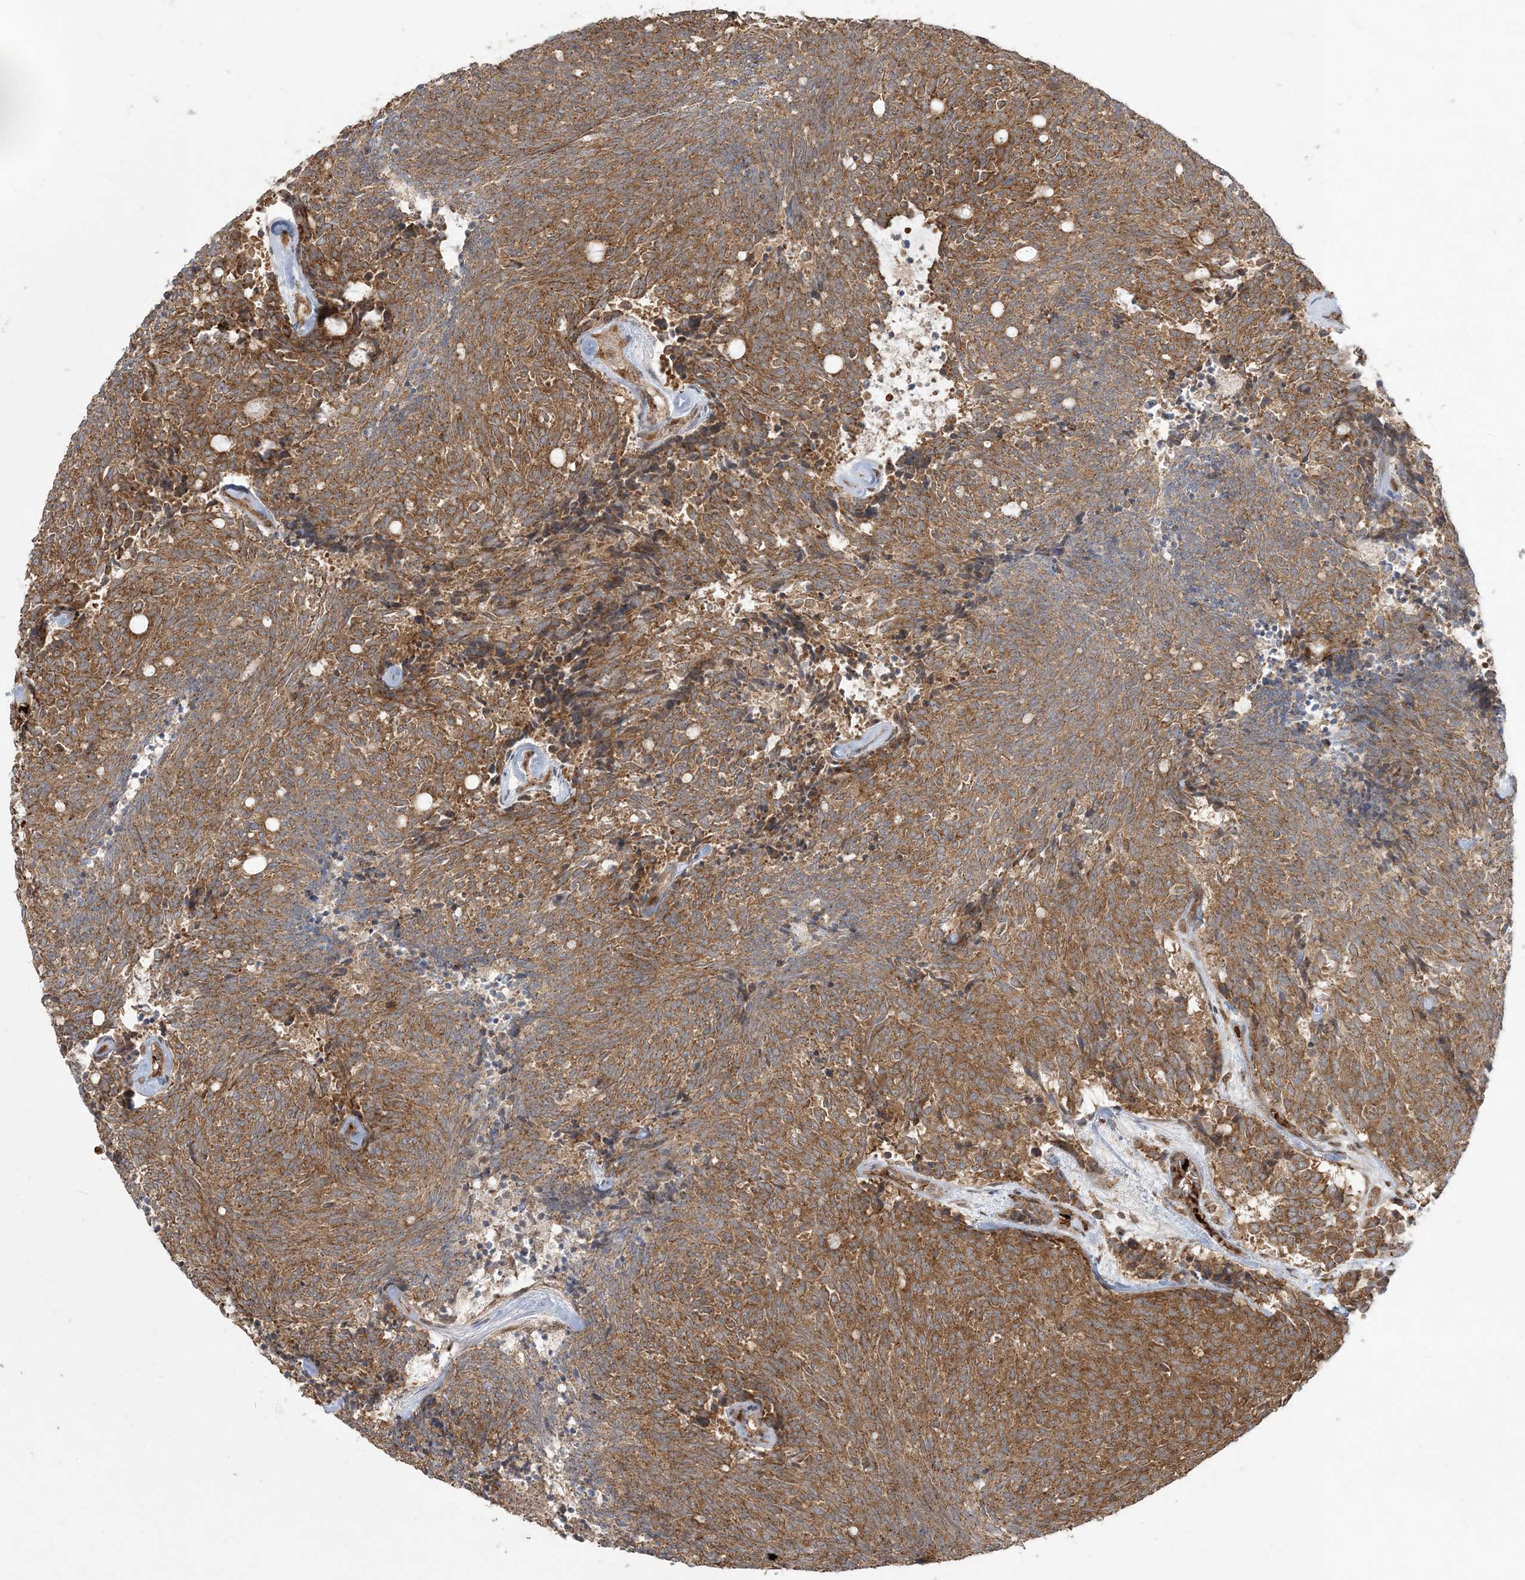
{"staining": {"intensity": "moderate", "quantity": ">75%", "location": "cytoplasmic/membranous"}, "tissue": "carcinoid", "cell_type": "Tumor cells", "image_type": "cancer", "snomed": [{"axis": "morphology", "description": "Carcinoid, malignant, NOS"}, {"axis": "topography", "description": "Pancreas"}], "caption": "Immunohistochemical staining of malignant carcinoid exhibits medium levels of moderate cytoplasmic/membranous expression in about >75% of tumor cells.", "gene": "ABCF3", "patient": {"sex": "female", "age": 54}}